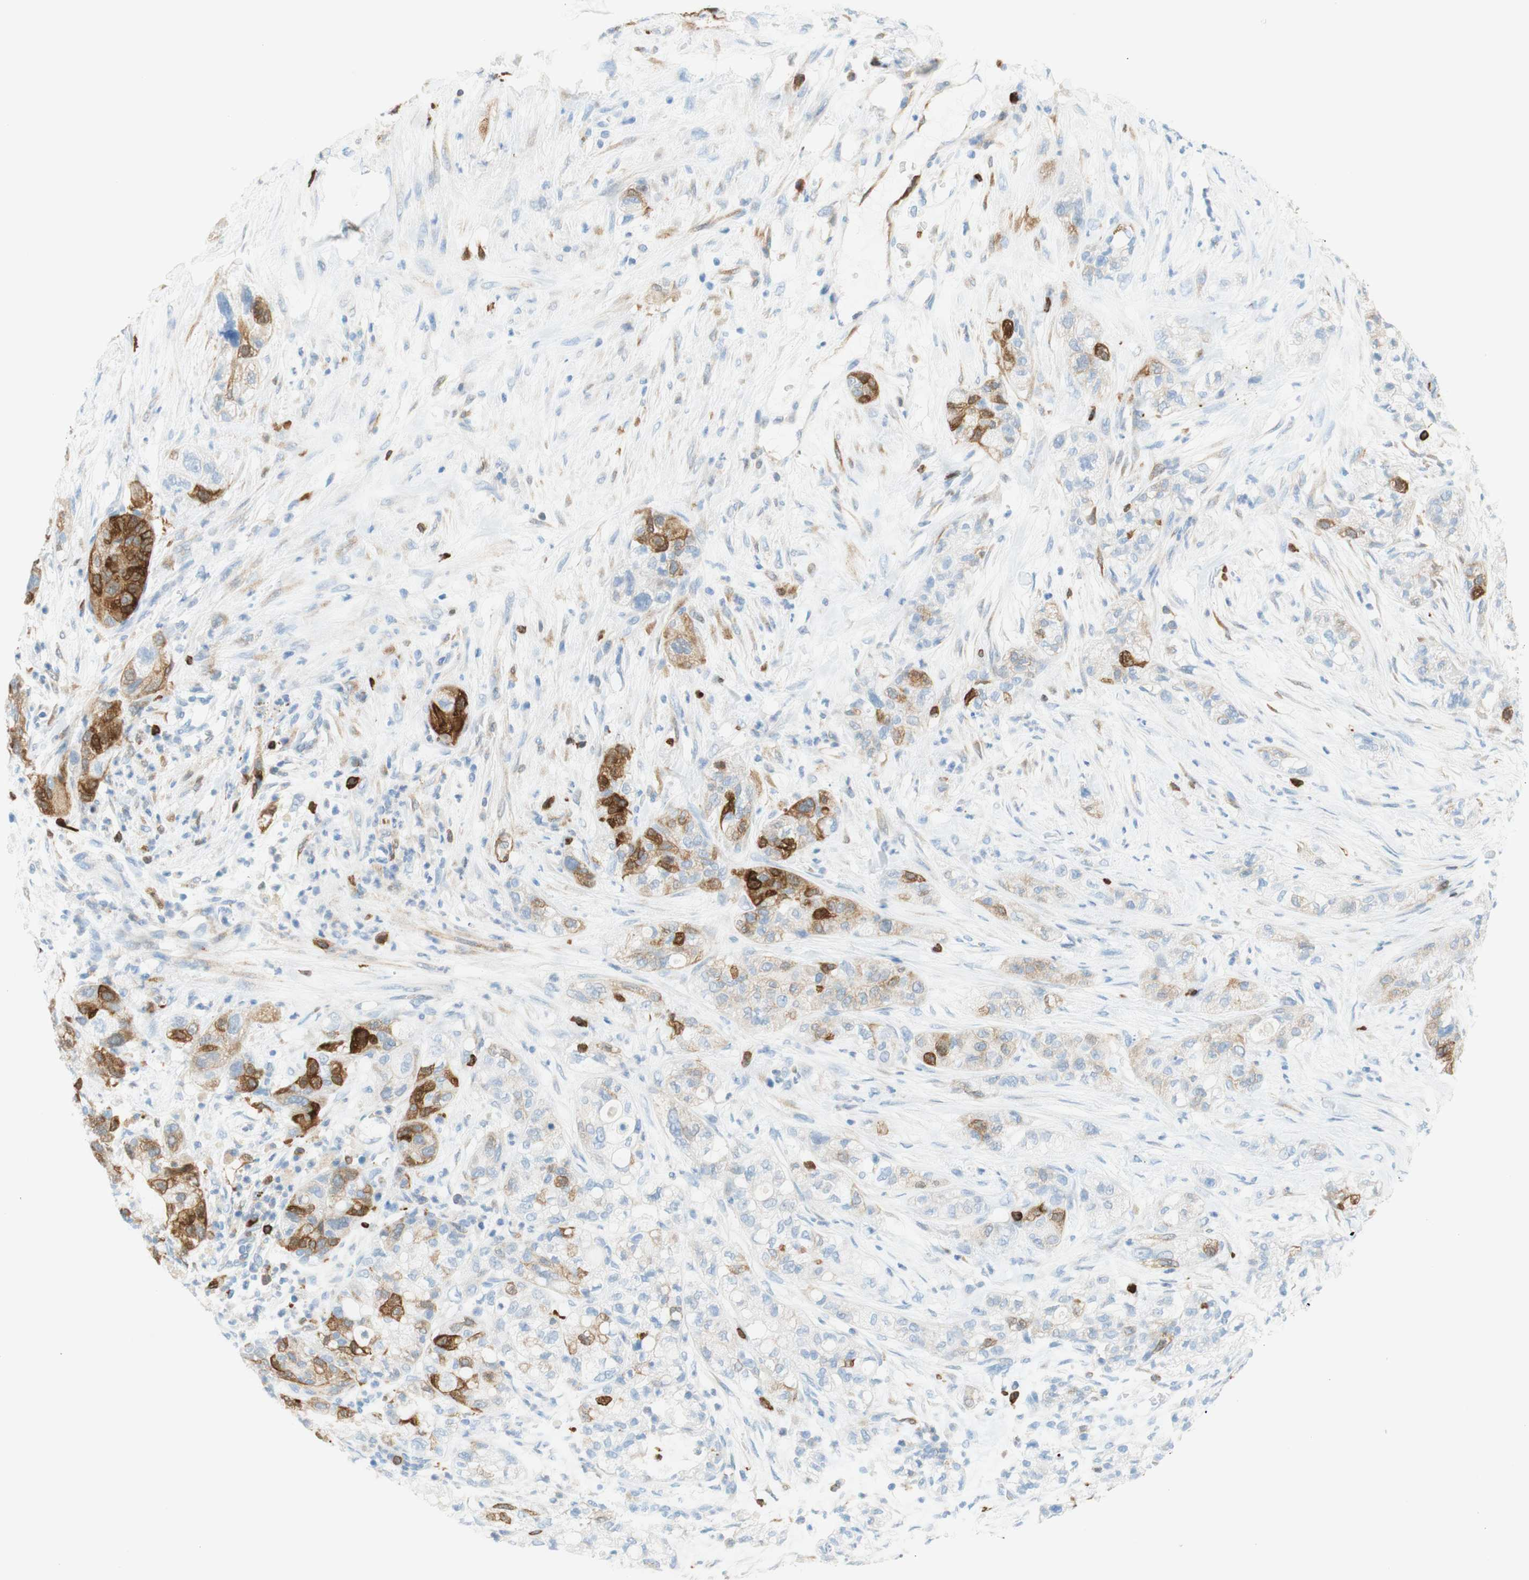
{"staining": {"intensity": "strong", "quantity": "<25%", "location": "cytoplasmic/membranous"}, "tissue": "pancreatic cancer", "cell_type": "Tumor cells", "image_type": "cancer", "snomed": [{"axis": "morphology", "description": "Adenocarcinoma, NOS"}, {"axis": "topography", "description": "Pancreas"}], "caption": "A medium amount of strong cytoplasmic/membranous staining is present in approximately <25% of tumor cells in pancreatic cancer (adenocarcinoma) tissue.", "gene": "STMN1", "patient": {"sex": "female", "age": 78}}